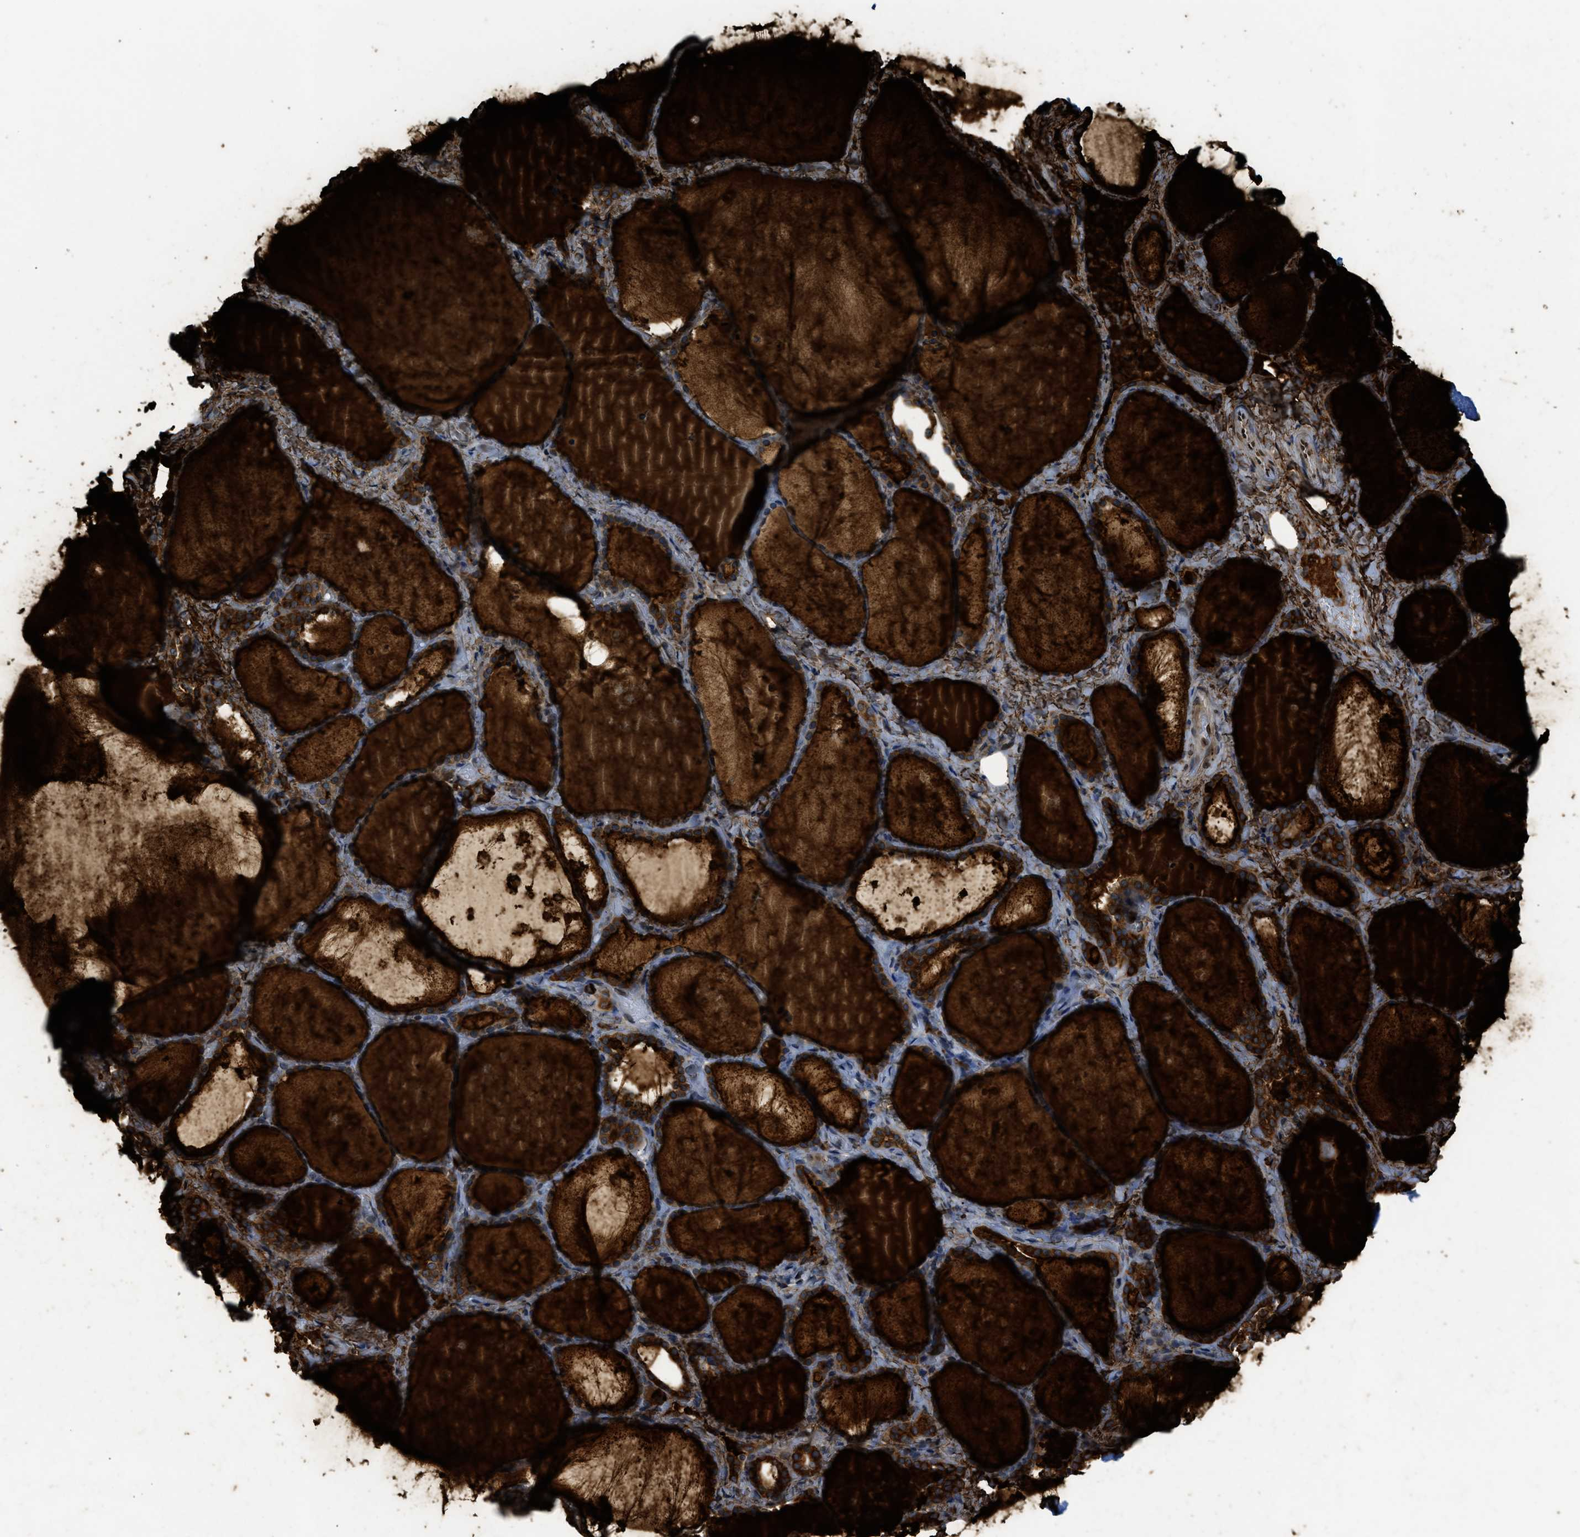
{"staining": {"intensity": "strong", "quantity": ">75%", "location": "cytoplasmic/membranous"}, "tissue": "thyroid gland", "cell_type": "Glandular cells", "image_type": "normal", "snomed": [{"axis": "morphology", "description": "Normal tissue, NOS"}, {"axis": "topography", "description": "Thyroid gland"}], "caption": "Brown immunohistochemical staining in unremarkable human thyroid gland demonstrates strong cytoplasmic/membranous expression in approximately >75% of glandular cells.", "gene": "EIF2AK3", "patient": {"sex": "female", "age": 44}}